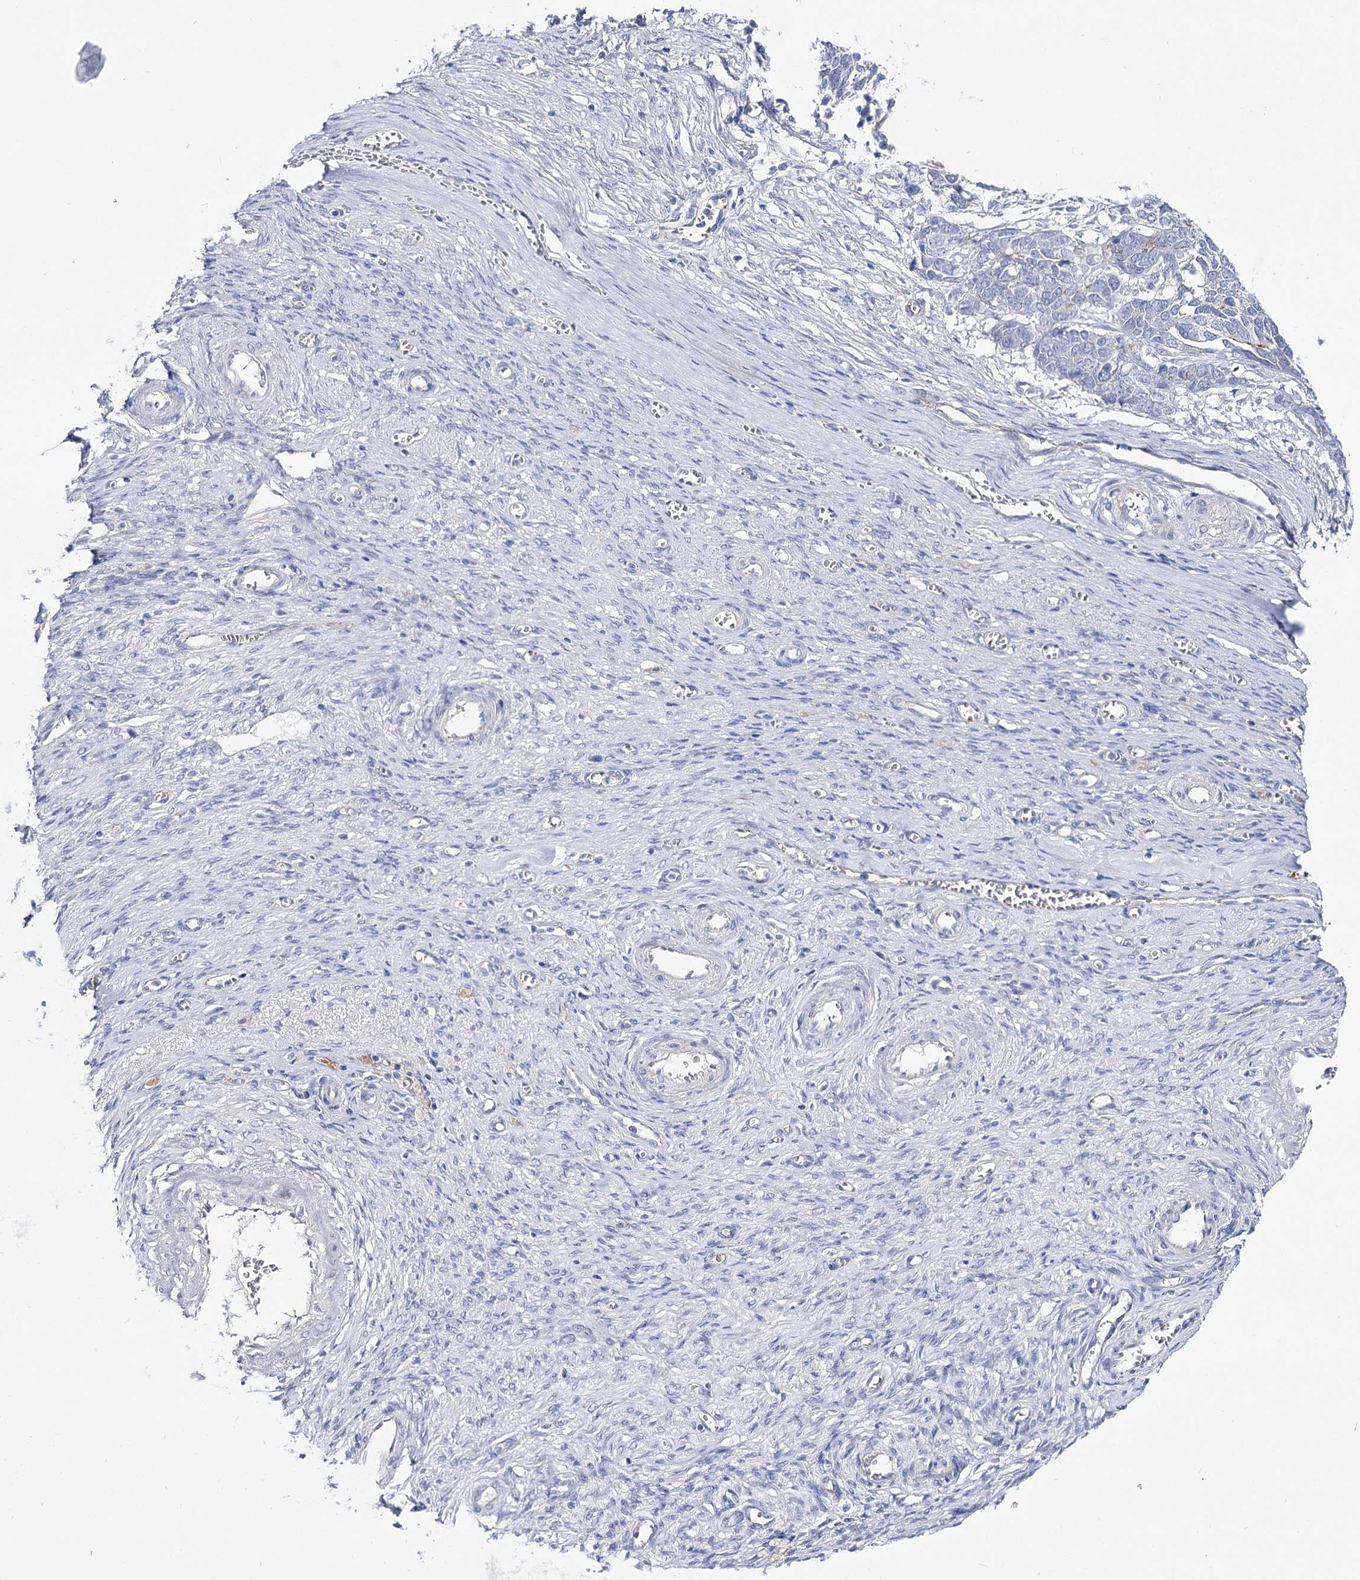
{"staining": {"intensity": "weak", "quantity": "<25%", "location": "cytoplasmic/membranous"}, "tissue": "ovarian cancer", "cell_type": "Tumor cells", "image_type": "cancer", "snomed": [{"axis": "morphology", "description": "Cystadenocarcinoma, serous, NOS"}, {"axis": "topography", "description": "Ovary"}], "caption": "The image reveals no staining of tumor cells in ovarian serous cystadenocarcinoma.", "gene": "NRAP", "patient": {"sex": "female", "age": 44}}